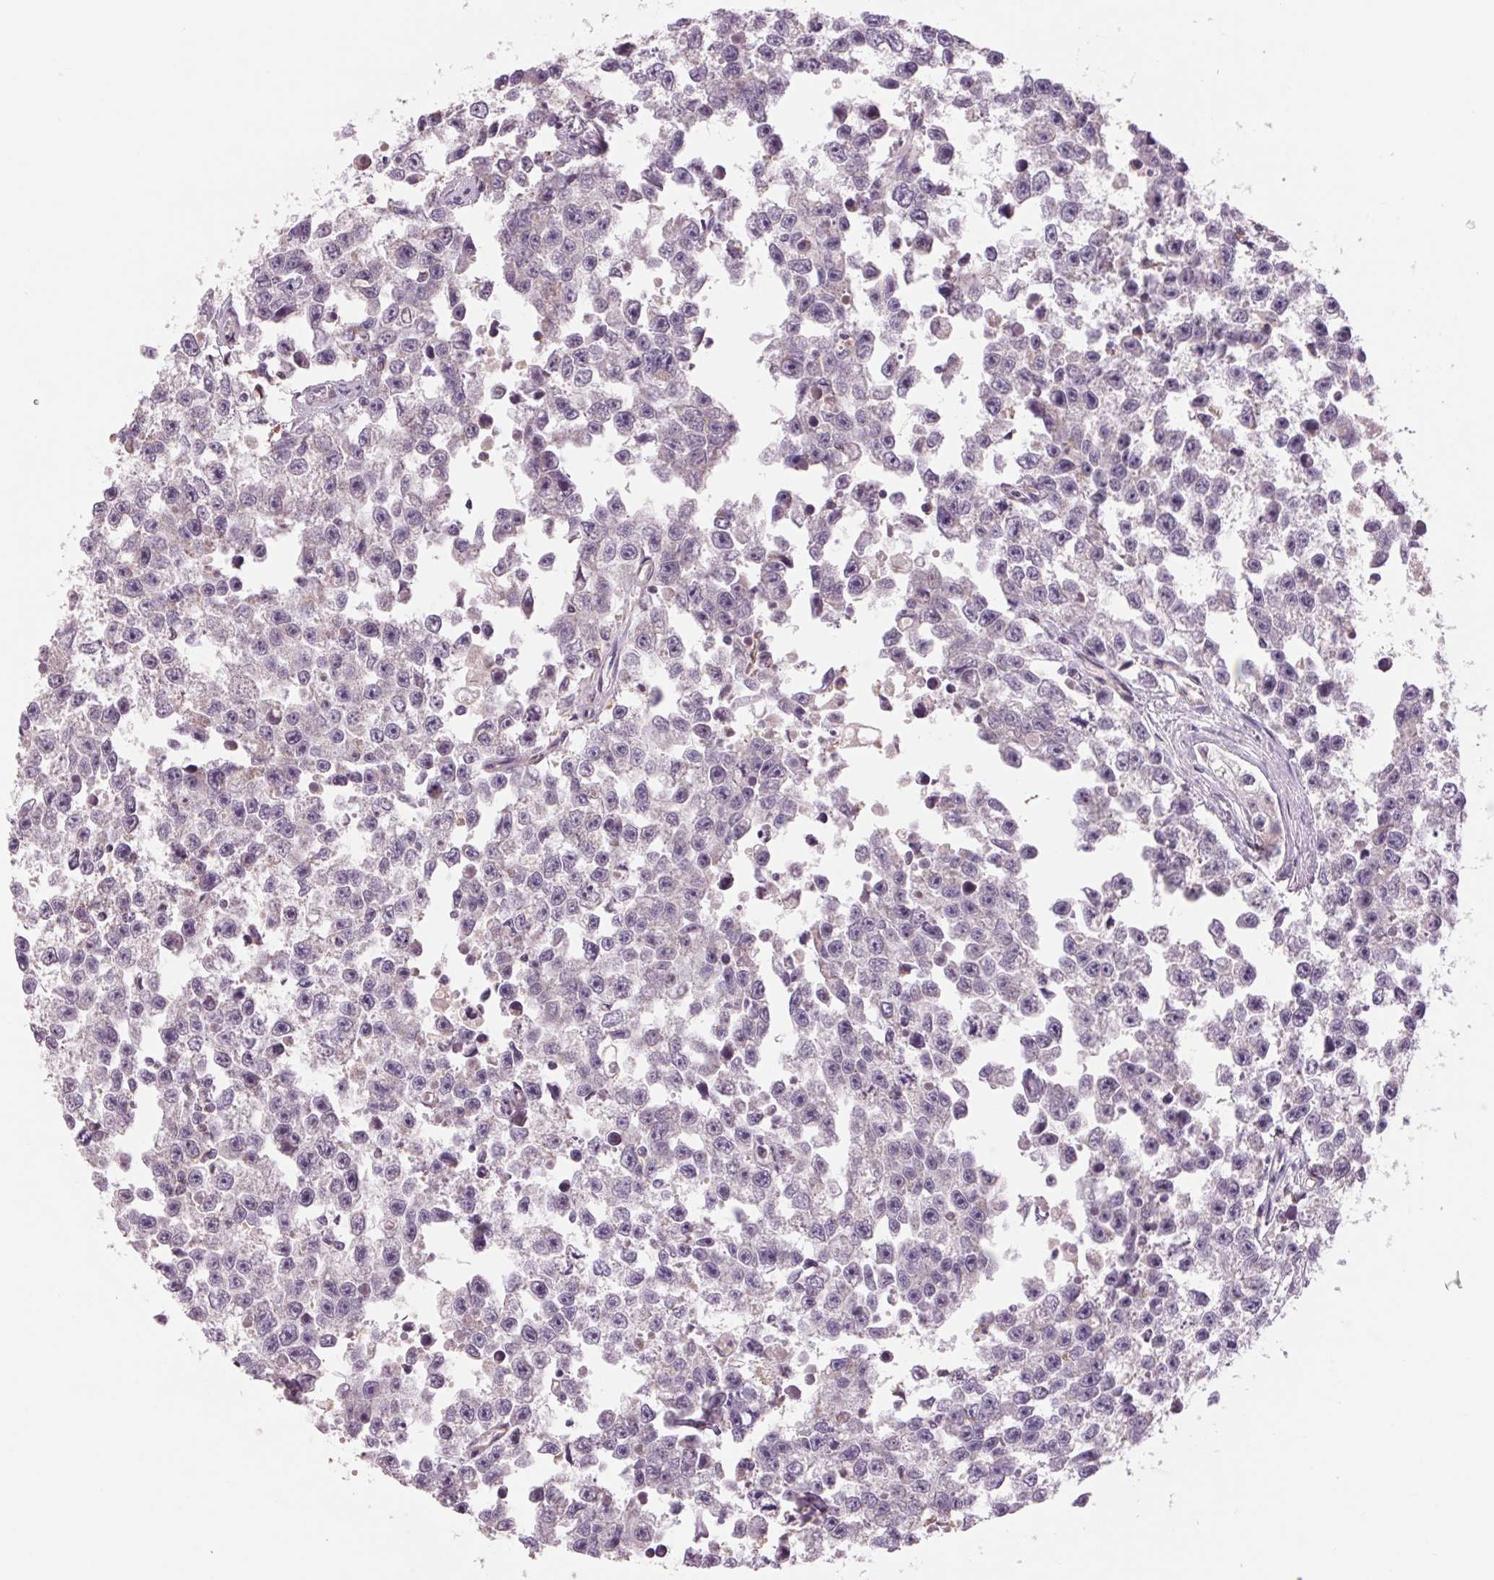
{"staining": {"intensity": "negative", "quantity": "none", "location": "none"}, "tissue": "testis cancer", "cell_type": "Tumor cells", "image_type": "cancer", "snomed": [{"axis": "morphology", "description": "Seminoma, NOS"}, {"axis": "topography", "description": "Testis"}], "caption": "A photomicrograph of human testis seminoma is negative for staining in tumor cells.", "gene": "COX6A1", "patient": {"sex": "male", "age": 26}}